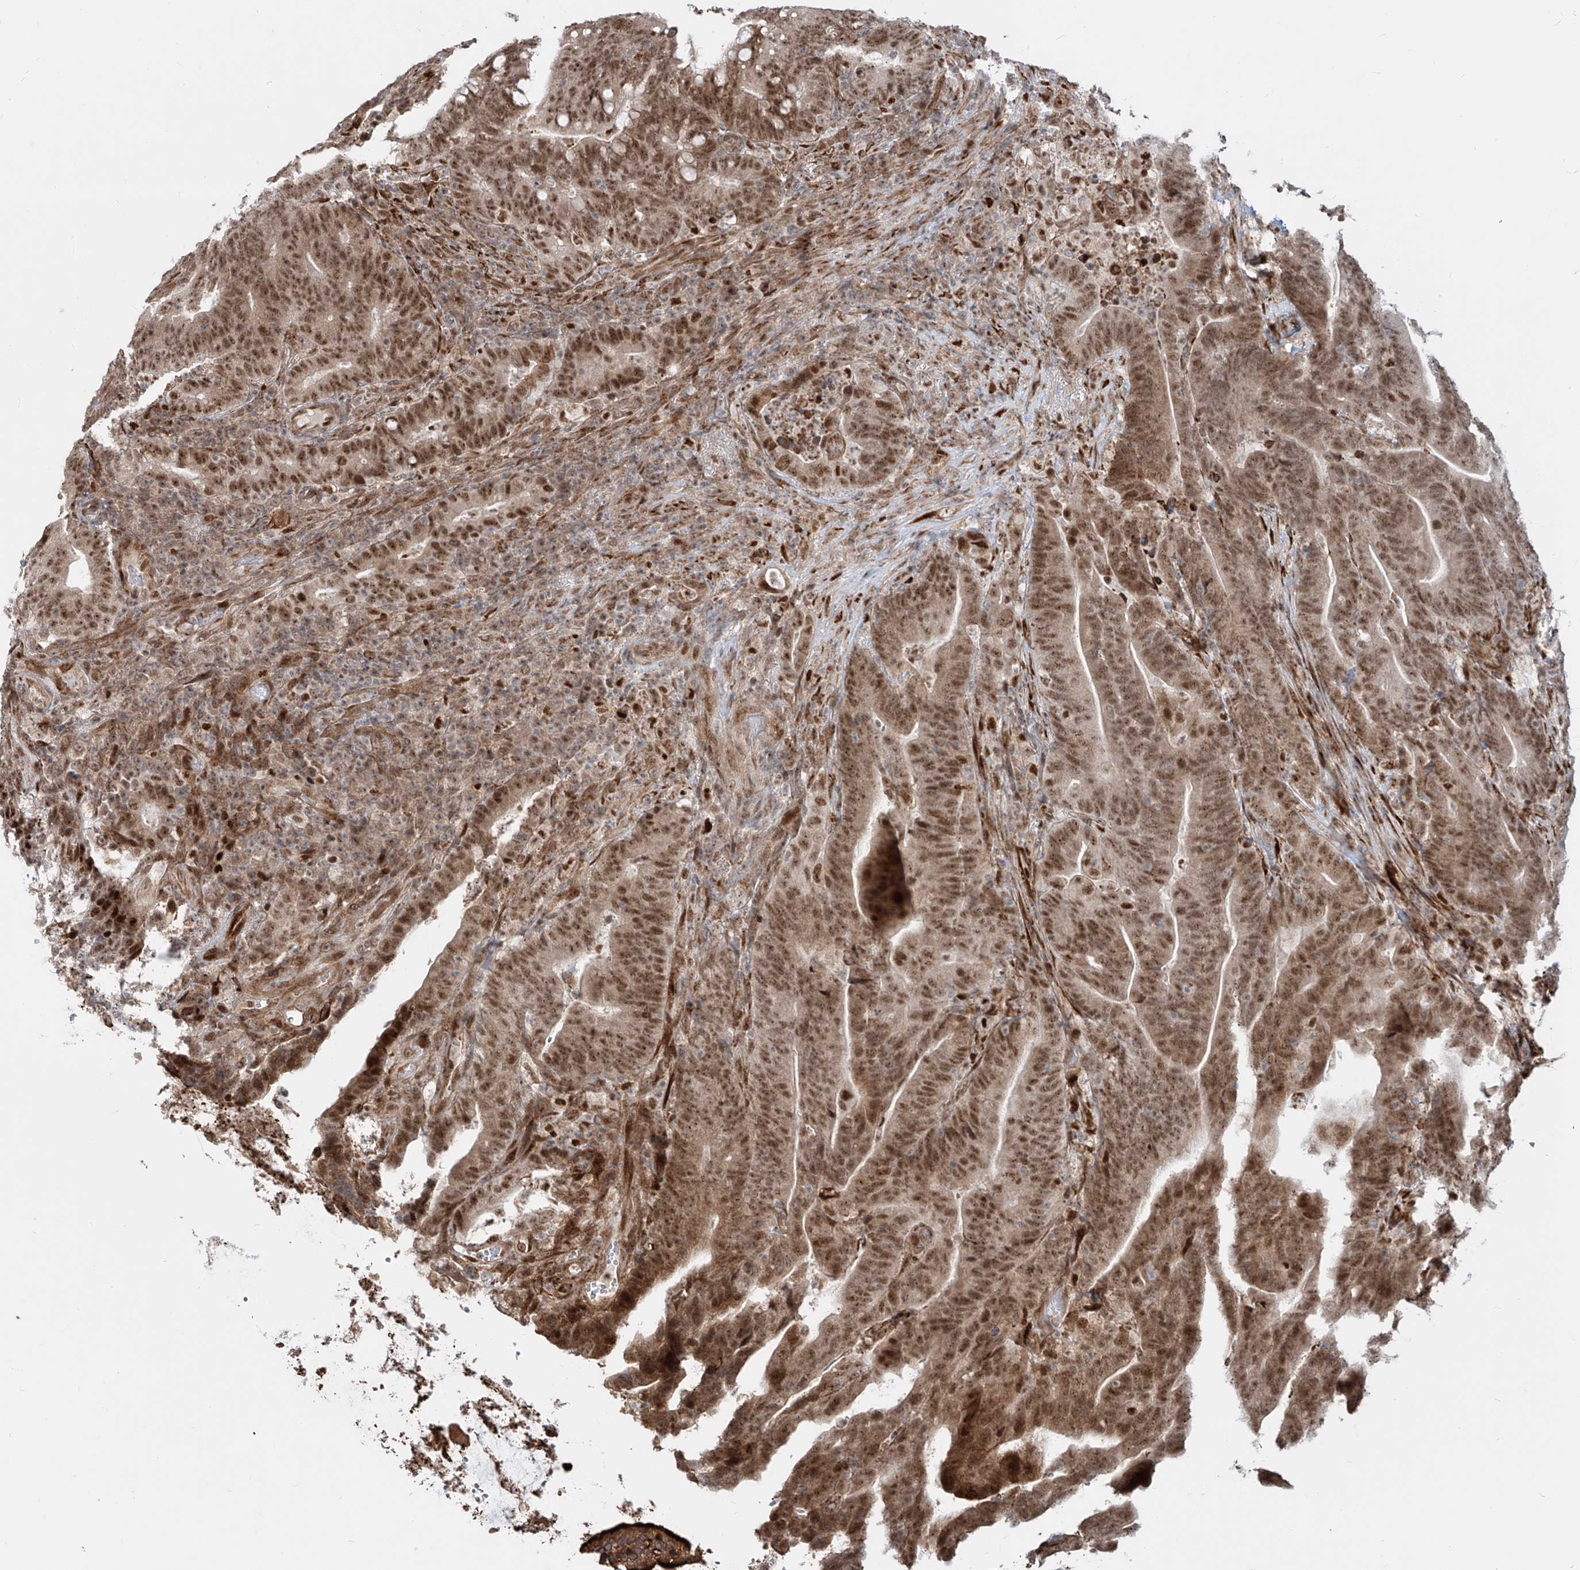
{"staining": {"intensity": "moderate", "quantity": ">75%", "location": "cytoplasmic/membranous,nuclear"}, "tissue": "colorectal cancer", "cell_type": "Tumor cells", "image_type": "cancer", "snomed": [{"axis": "morphology", "description": "Adenocarcinoma, NOS"}, {"axis": "topography", "description": "Colon"}], "caption": "There is medium levels of moderate cytoplasmic/membranous and nuclear expression in tumor cells of adenocarcinoma (colorectal), as demonstrated by immunohistochemical staining (brown color).", "gene": "ZNF710", "patient": {"sex": "female", "age": 66}}